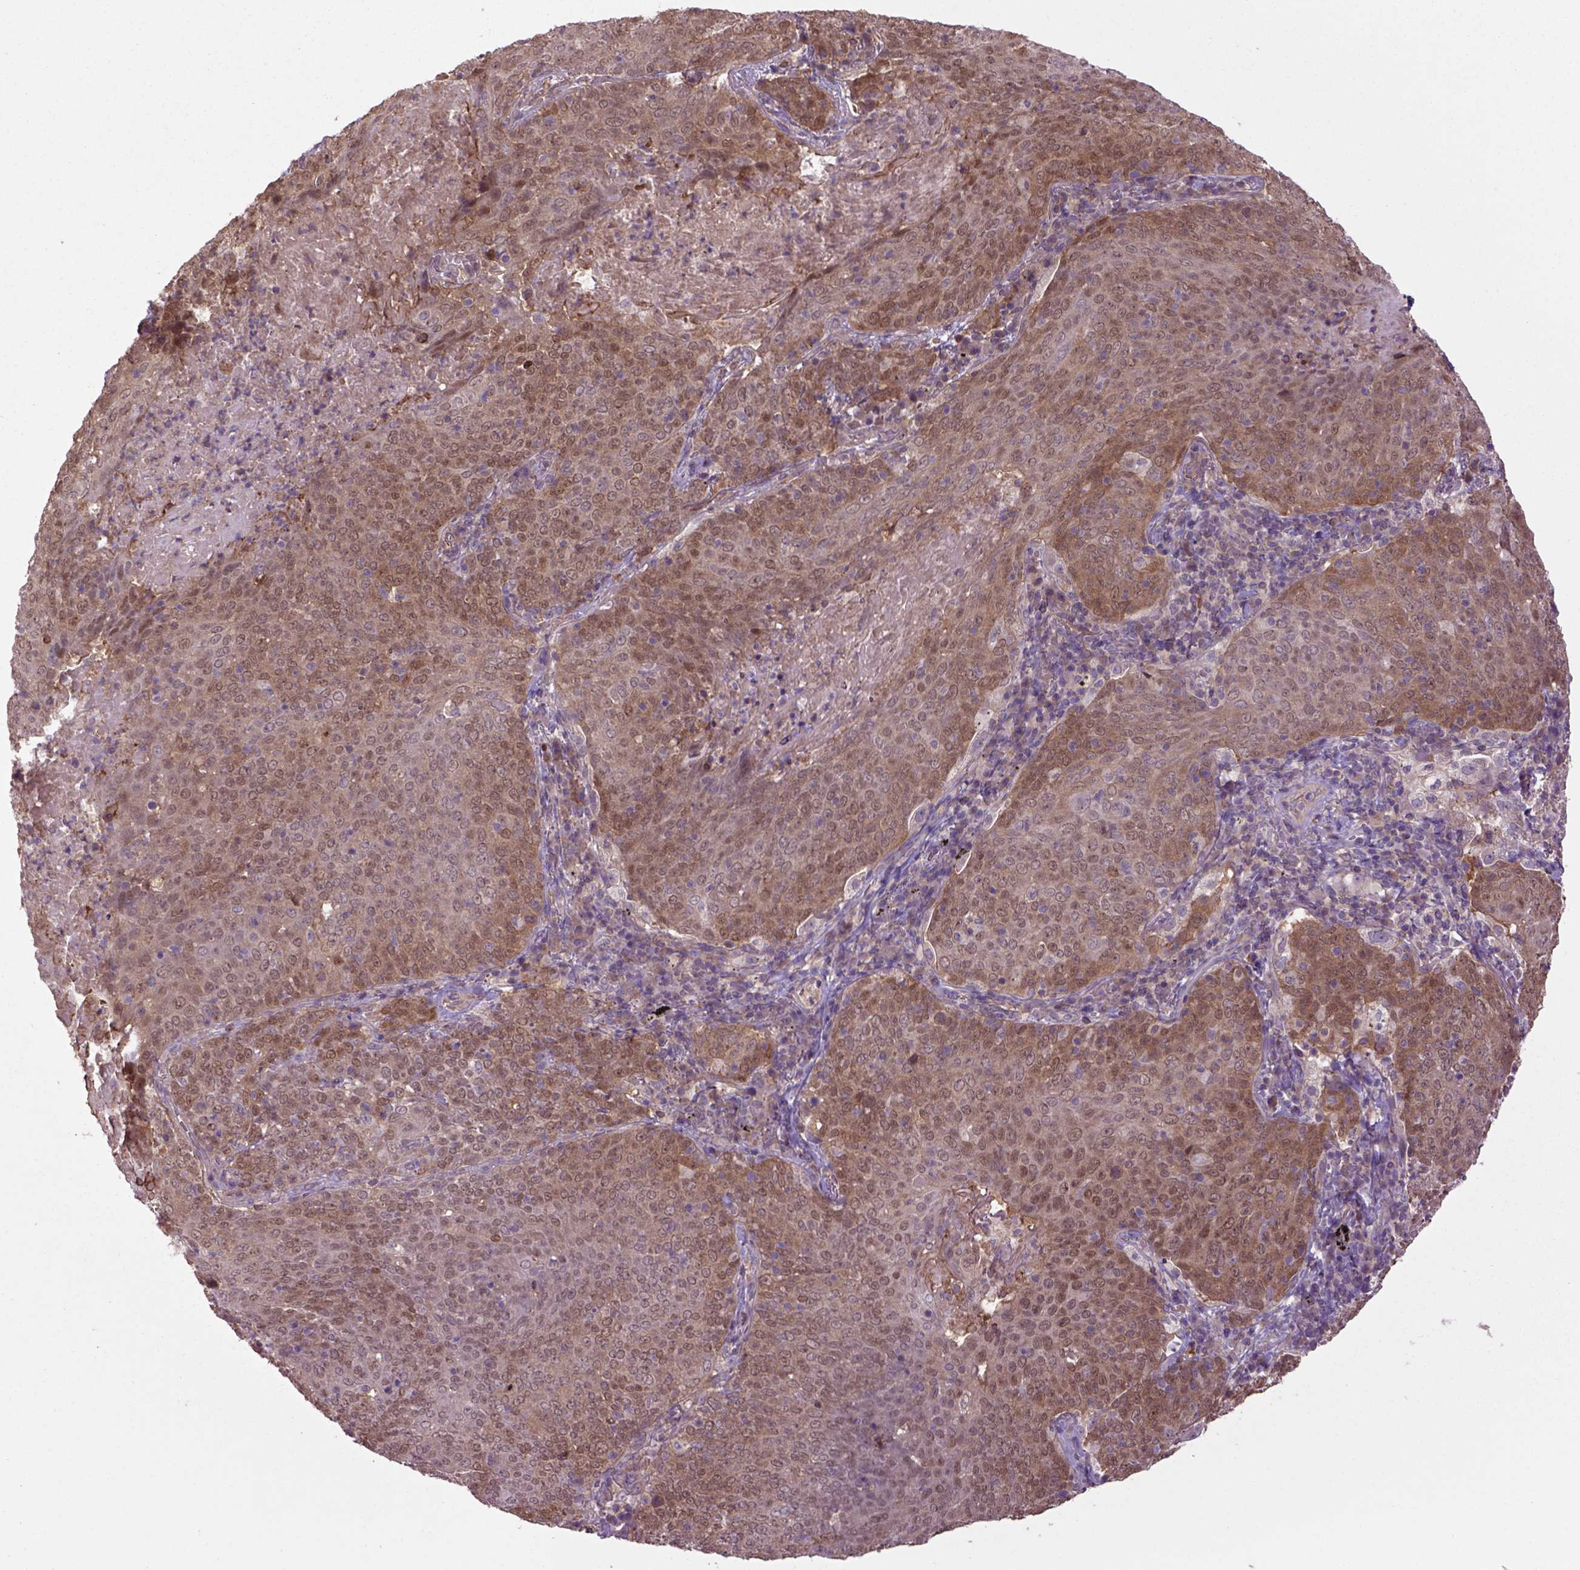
{"staining": {"intensity": "moderate", "quantity": ">75%", "location": "cytoplasmic/membranous,nuclear"}, "tissue": "lung cancer", "cell_type": "Tumor cells", "image_type": "cancer", "snomed": [{"axis": "morphology", "description": "Squamous cell carcinoma, NOS"}, {"axis": "topography", "description": "Lung"}], "caption": "Immunohistochemistry (DAB) staining of human lung squamous cell carcinoma displays moderate cytoplasmic/membranous and nuclear protein expression in about >75% of tumor cells. (IHC, brightfield microscopy, high magnification).", "gene": "HSPBP1", "patient": {"sex": "male", "age": 82}}